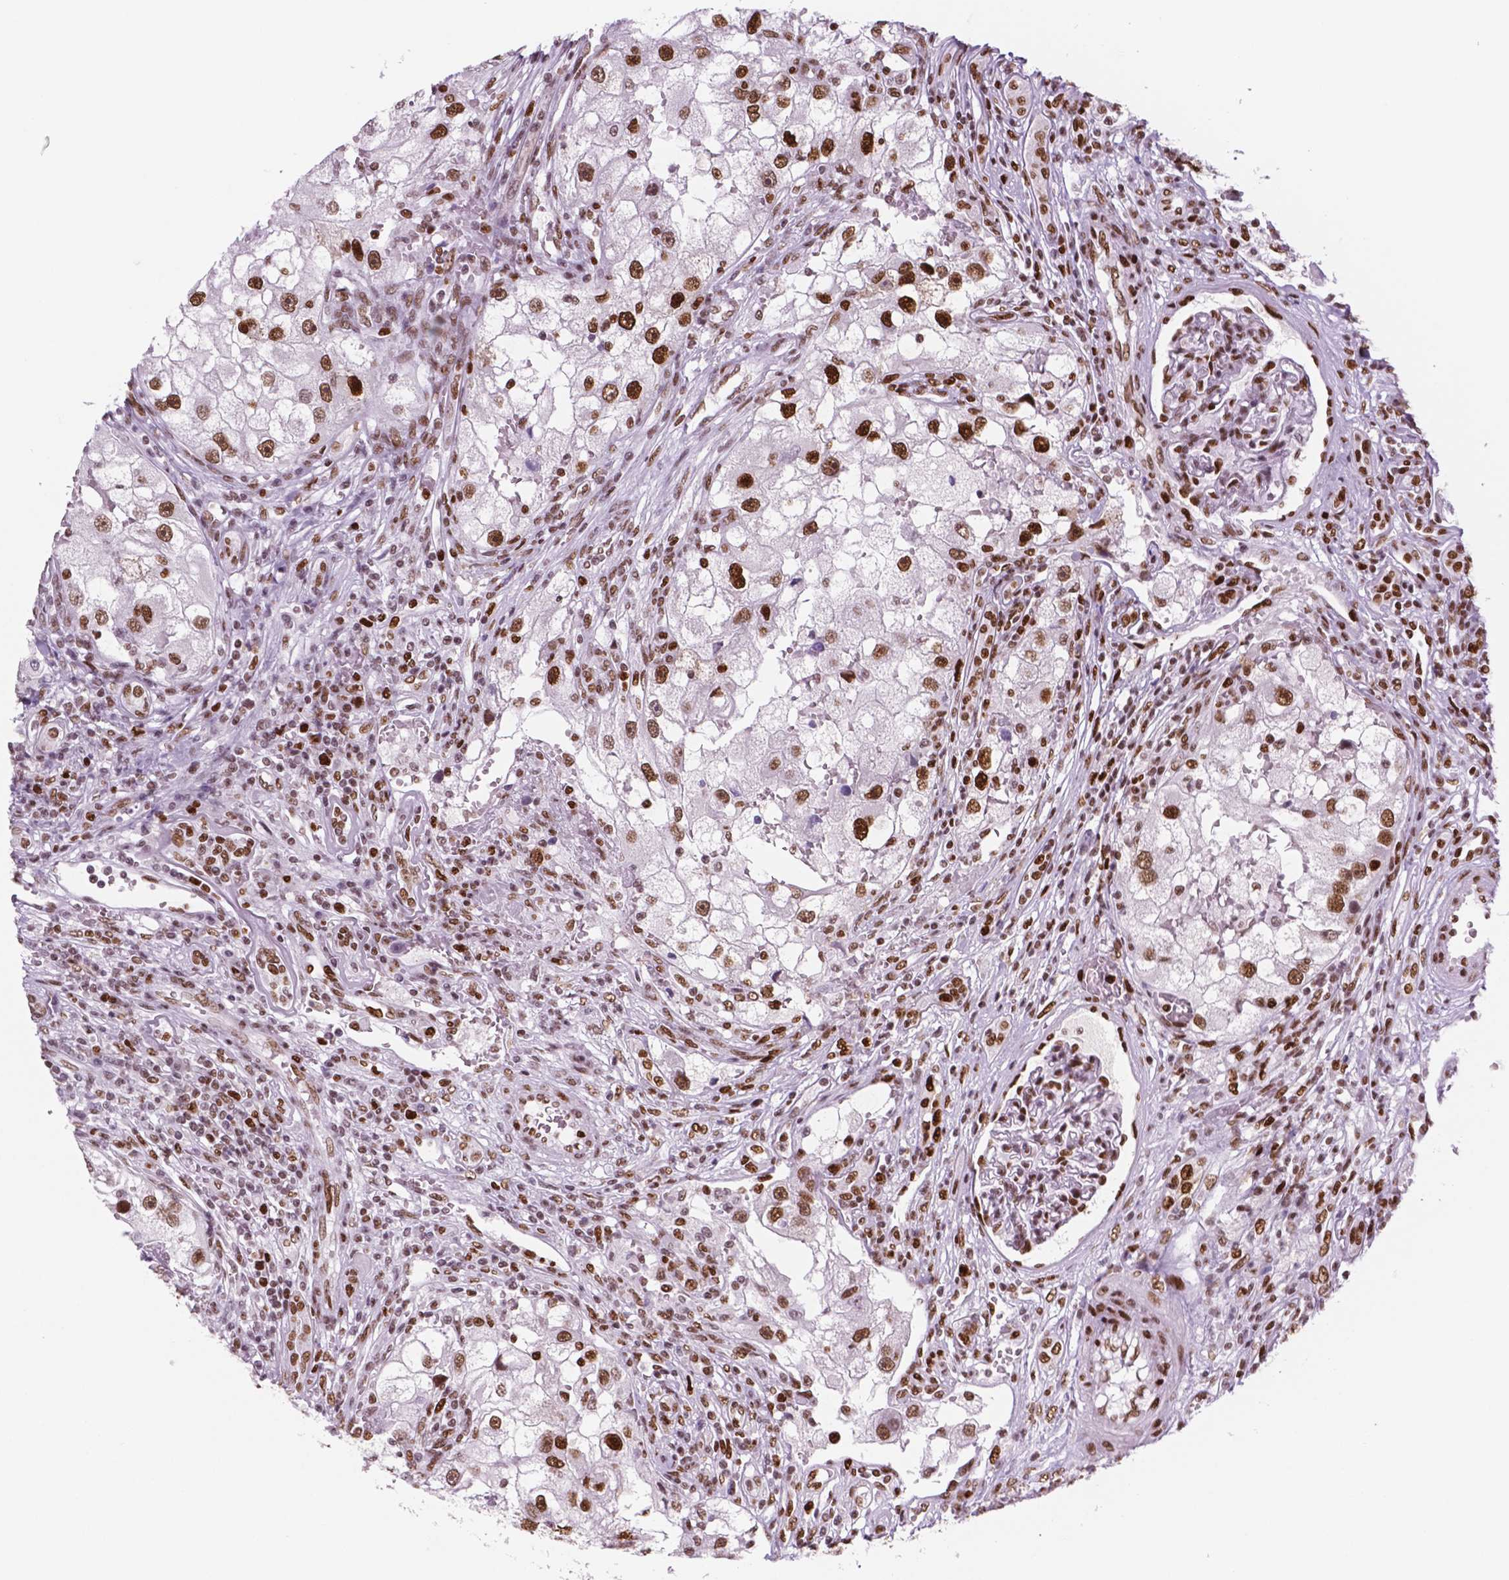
{"staining": {"intensity": "strong", "quantity": "25%-75%", "location": "nuclear"}, "tissue": "renal cancer", "cell_type": "Tumor cells", "image_type": "cancer", "snomed": [{"axis": "morphology", "description": "Adenocarcinoma, NOS"}, {"axis": "topography", "description": "Kidney"}], "caption": "The image exhibits a brown stain indicating the presence of a protein in the nuclear of tumor cells in renal cancer. (Brightfield microscopy of DAB IHC at high magnification).", "gene": "MSH6", "patient": {"sex": "male", "age": 63}}